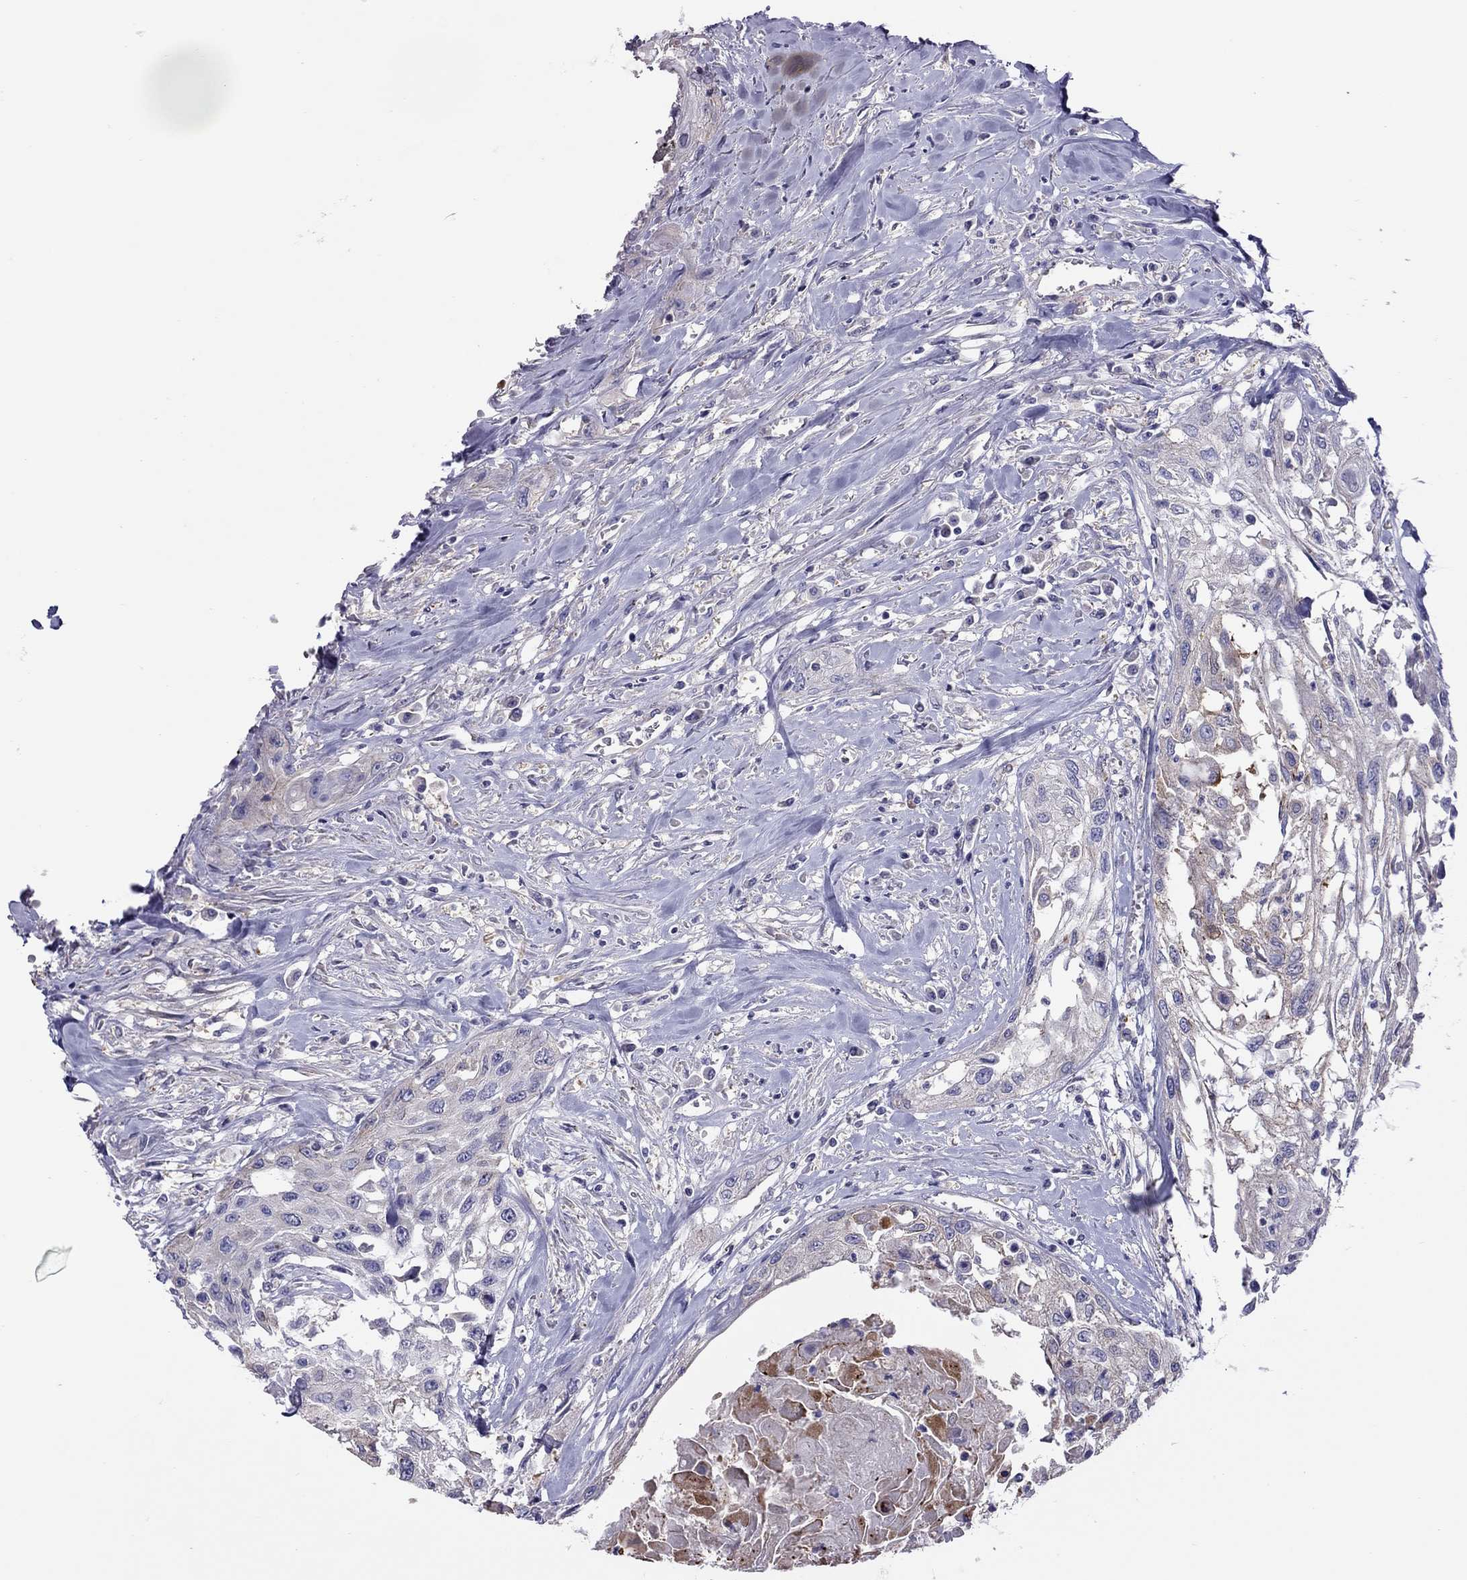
{"staining": {"intensity": "negative", "quantity": "none", "location": "none"}, "tissue": "head and neck cancer", "cell_type": "Tumor cells", "image_type": "cancer", "snomed": [{"axis": "morphology", "description": "Normal tissue, NOS"}, {"axis": "morphology", "description": "Squamous cell carcinoma, NOS"}, {"axis": "topography", "description": "Oral tissue"}, {"axis": "topography", "description": "Peripheral nerve tissue"}, {"axis": "topography", "description": "Head-Neck"}], "caption": "A high-resolution photomicrograph shows immunohistochemistry (IHC) staining of head and neck squamous cell carcinoma, which demonstrates no significant expression in tumor cells.", "gene": "ALOX15B", "patient": {"sex": "female", "age": 59}}